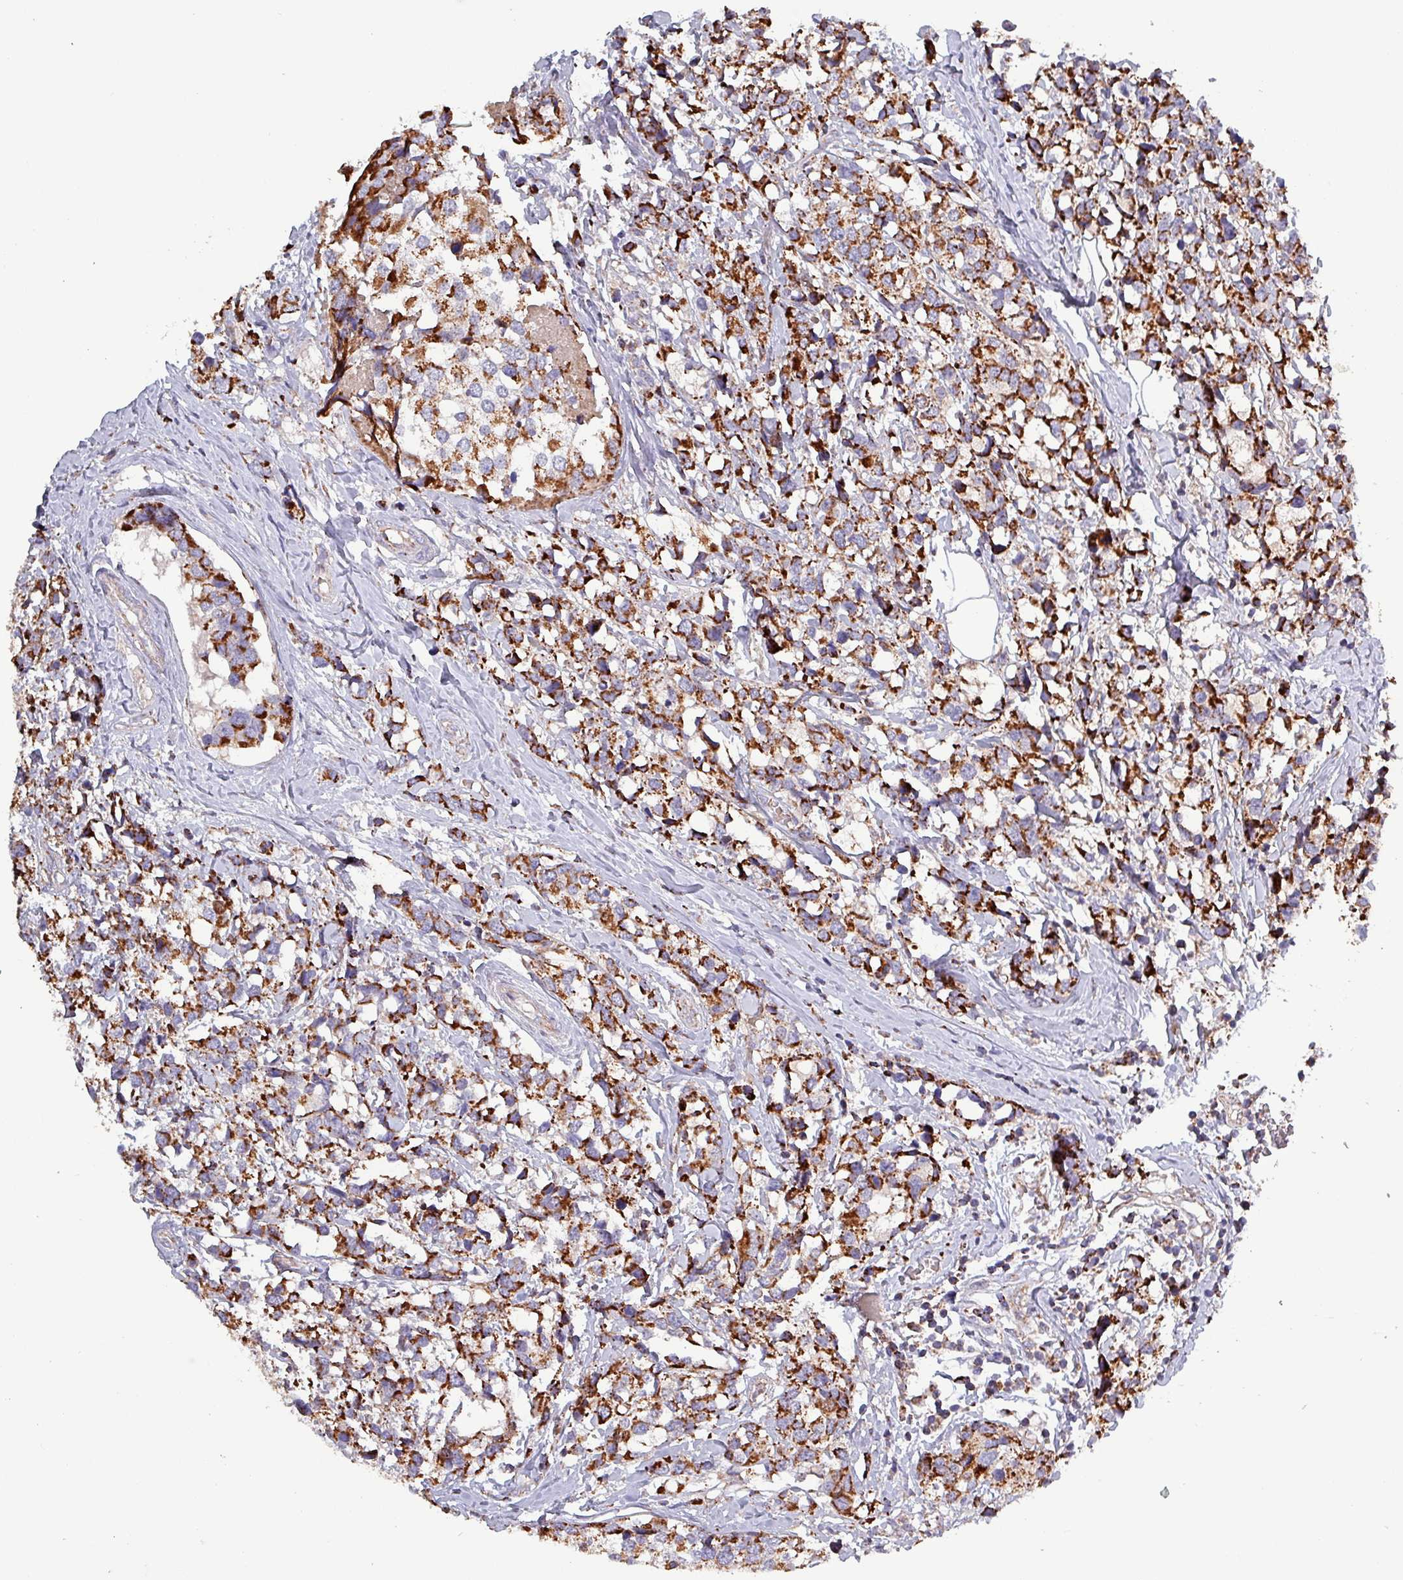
{"staining": {"intensity": "strong", "quantity": ">75%", "location": "cytoplasmic/membranous"}, "tissue": "breast cancer", "cell_type": "Tumor cells", "image_type": "cancer", "snomed": [{"axis": "morphology", "description": "Lobular carcinoma"}, {"axis": "topography", "description": "Breast"}], "caption": "Immunohistochemistry (DAB) staining of breast lobular carcinoma demonstrates strong cytoplasmic/membranous protein expression in approximately >75% of tumor cells. The staining was performed using DAB, with brown indicating positive protein expression. Nuclei are stained blue with hematoxylin.", "gene": "ZNF322", "patient": {"sex": "female", "age": 59}}